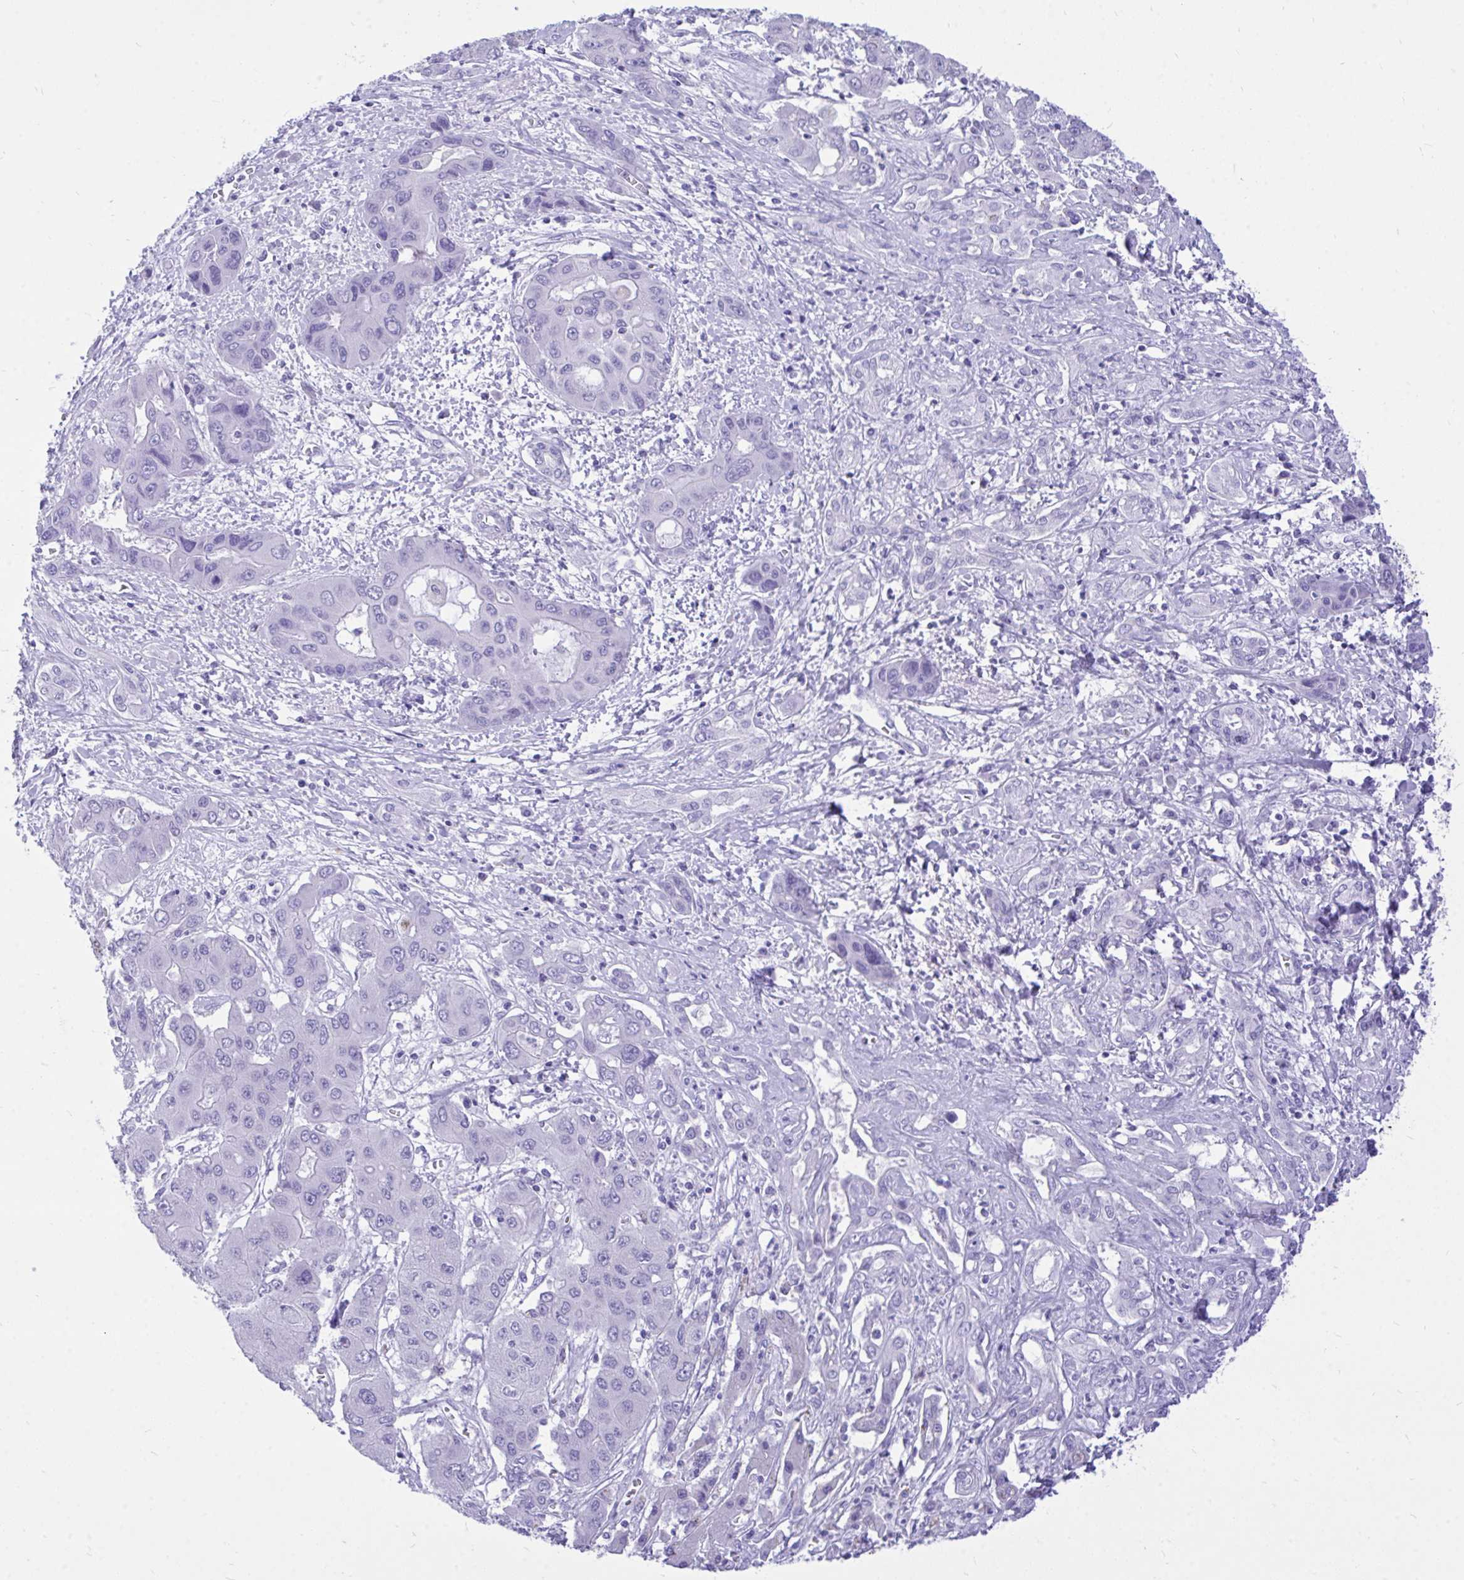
{"staining": {"intensity": "negative", "quantity": "none", "location": "none"}, "tissue": "liver cancer", "cell_type": "Tumor cells", "image_type": "cancer", "snomed": [{"axis": "morphology", "description": "Cholangiocarcinoma"}, {"axis": "topography", "description": "Liver"}], "caption": "An image of liver cancer (cholangiocarcinoma) stained for a protein shows no brown staining in tumor cells. (IHC, brightfield microscopy, high magnification).", "gene": "MON1A", "patient": {"sex": "male", "age": 67}}